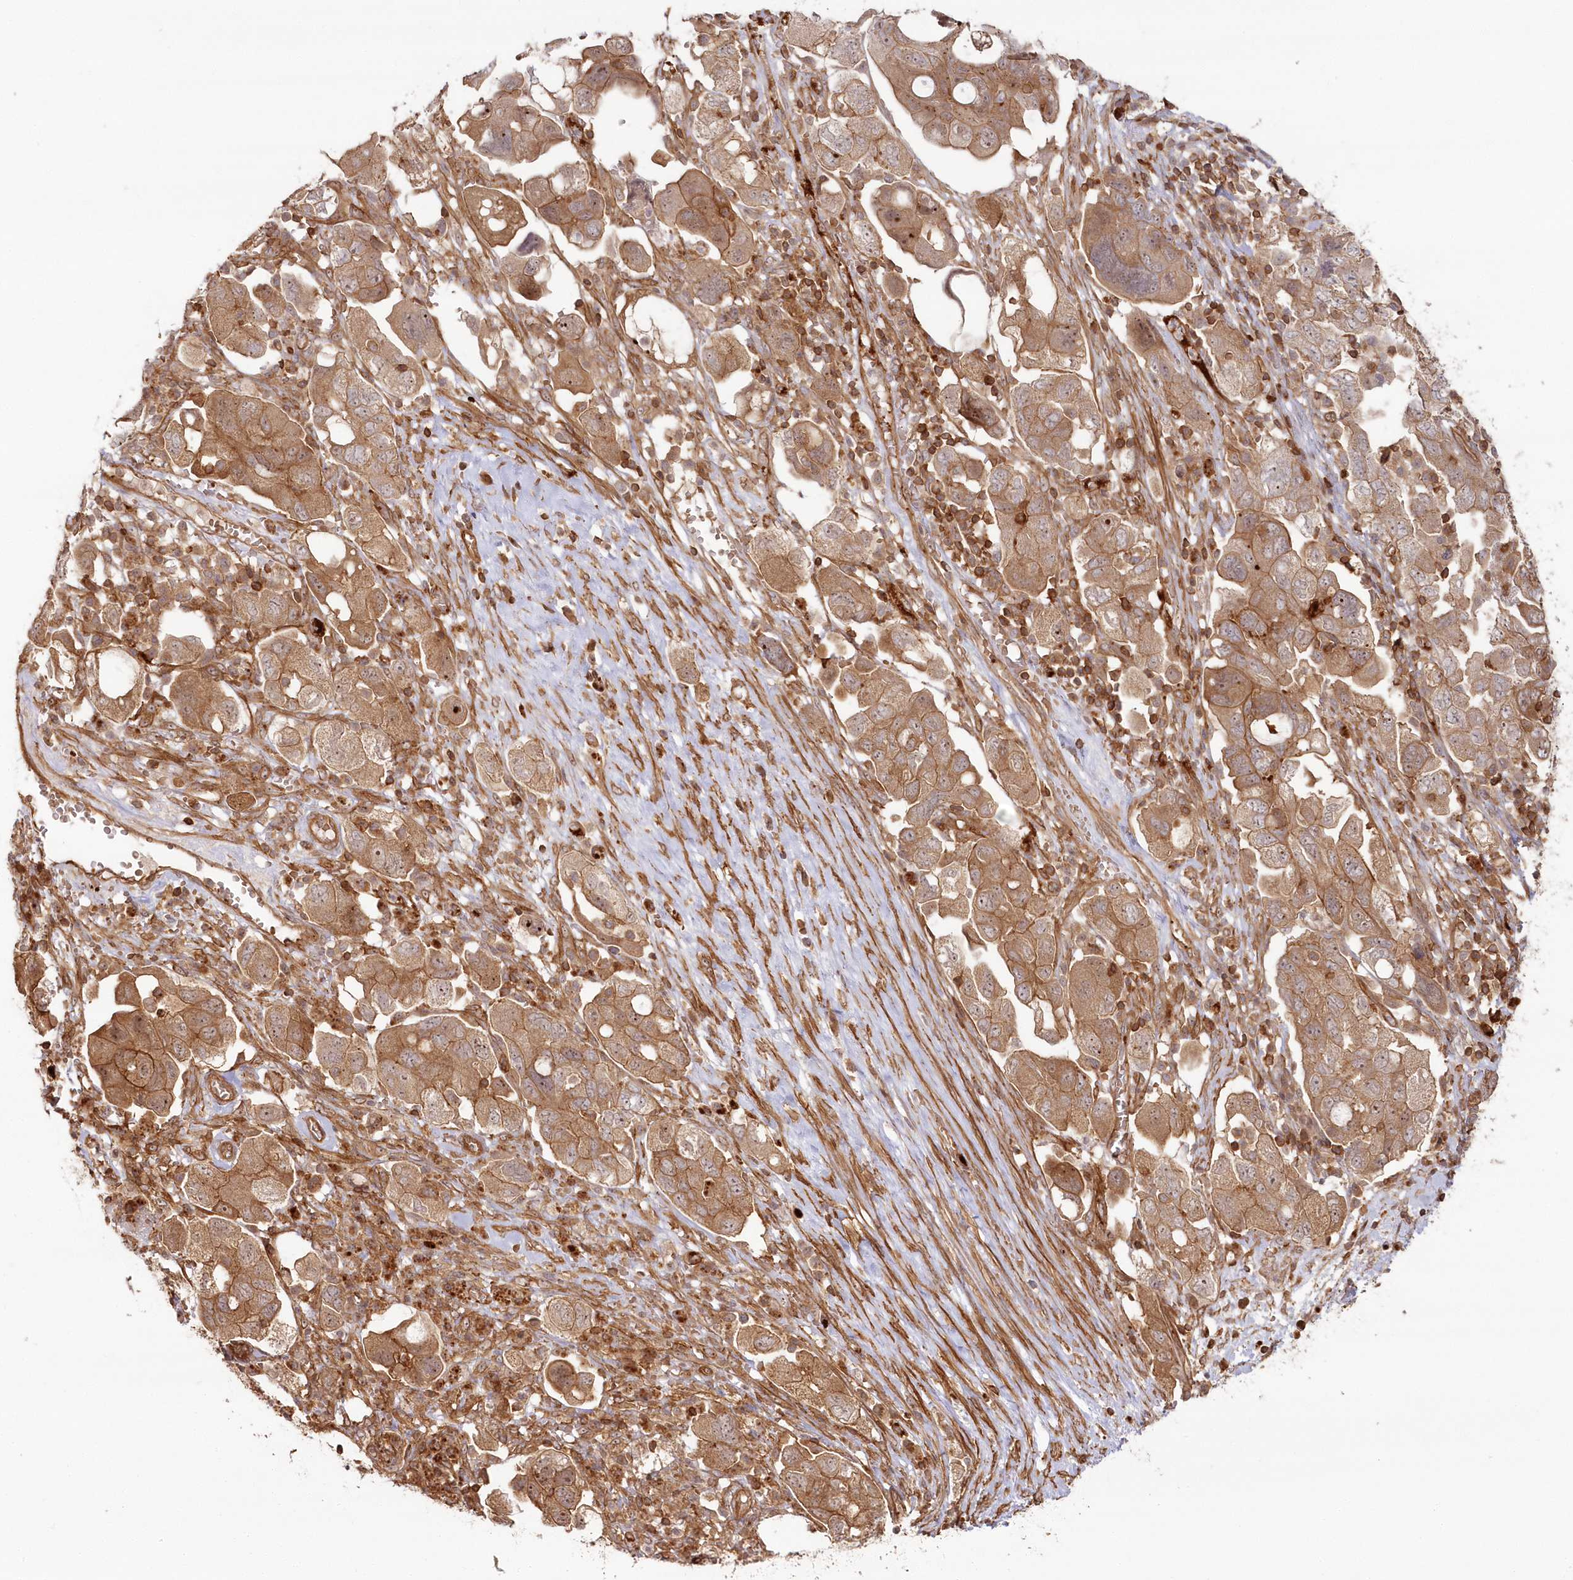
{"staining": {"intensity": "moderate", "quantity": ">75%", "location": "cytoplasmic/membranous,nuclear"}, "tissue": "ovarian cancer", "cell_type": "Tumor cells", "image_type": "cancer", "snomed": [{"axis": "morphology", "description": "Carcinoma, NOS"}, {"axis": "morphology", "description": "Cystadenocarcinoma, serous, NOS"}, {"axis": "topography", "description": "Ovary"}], "caption": "An image of human ovarian cancer (carcinoma) stained for a protein exhibits moderate cytoplasmic/membranous and nuclear brown staining in tumor cells.", "gene": "RGCC", "patient": {"sex": "female", "age": 69}}